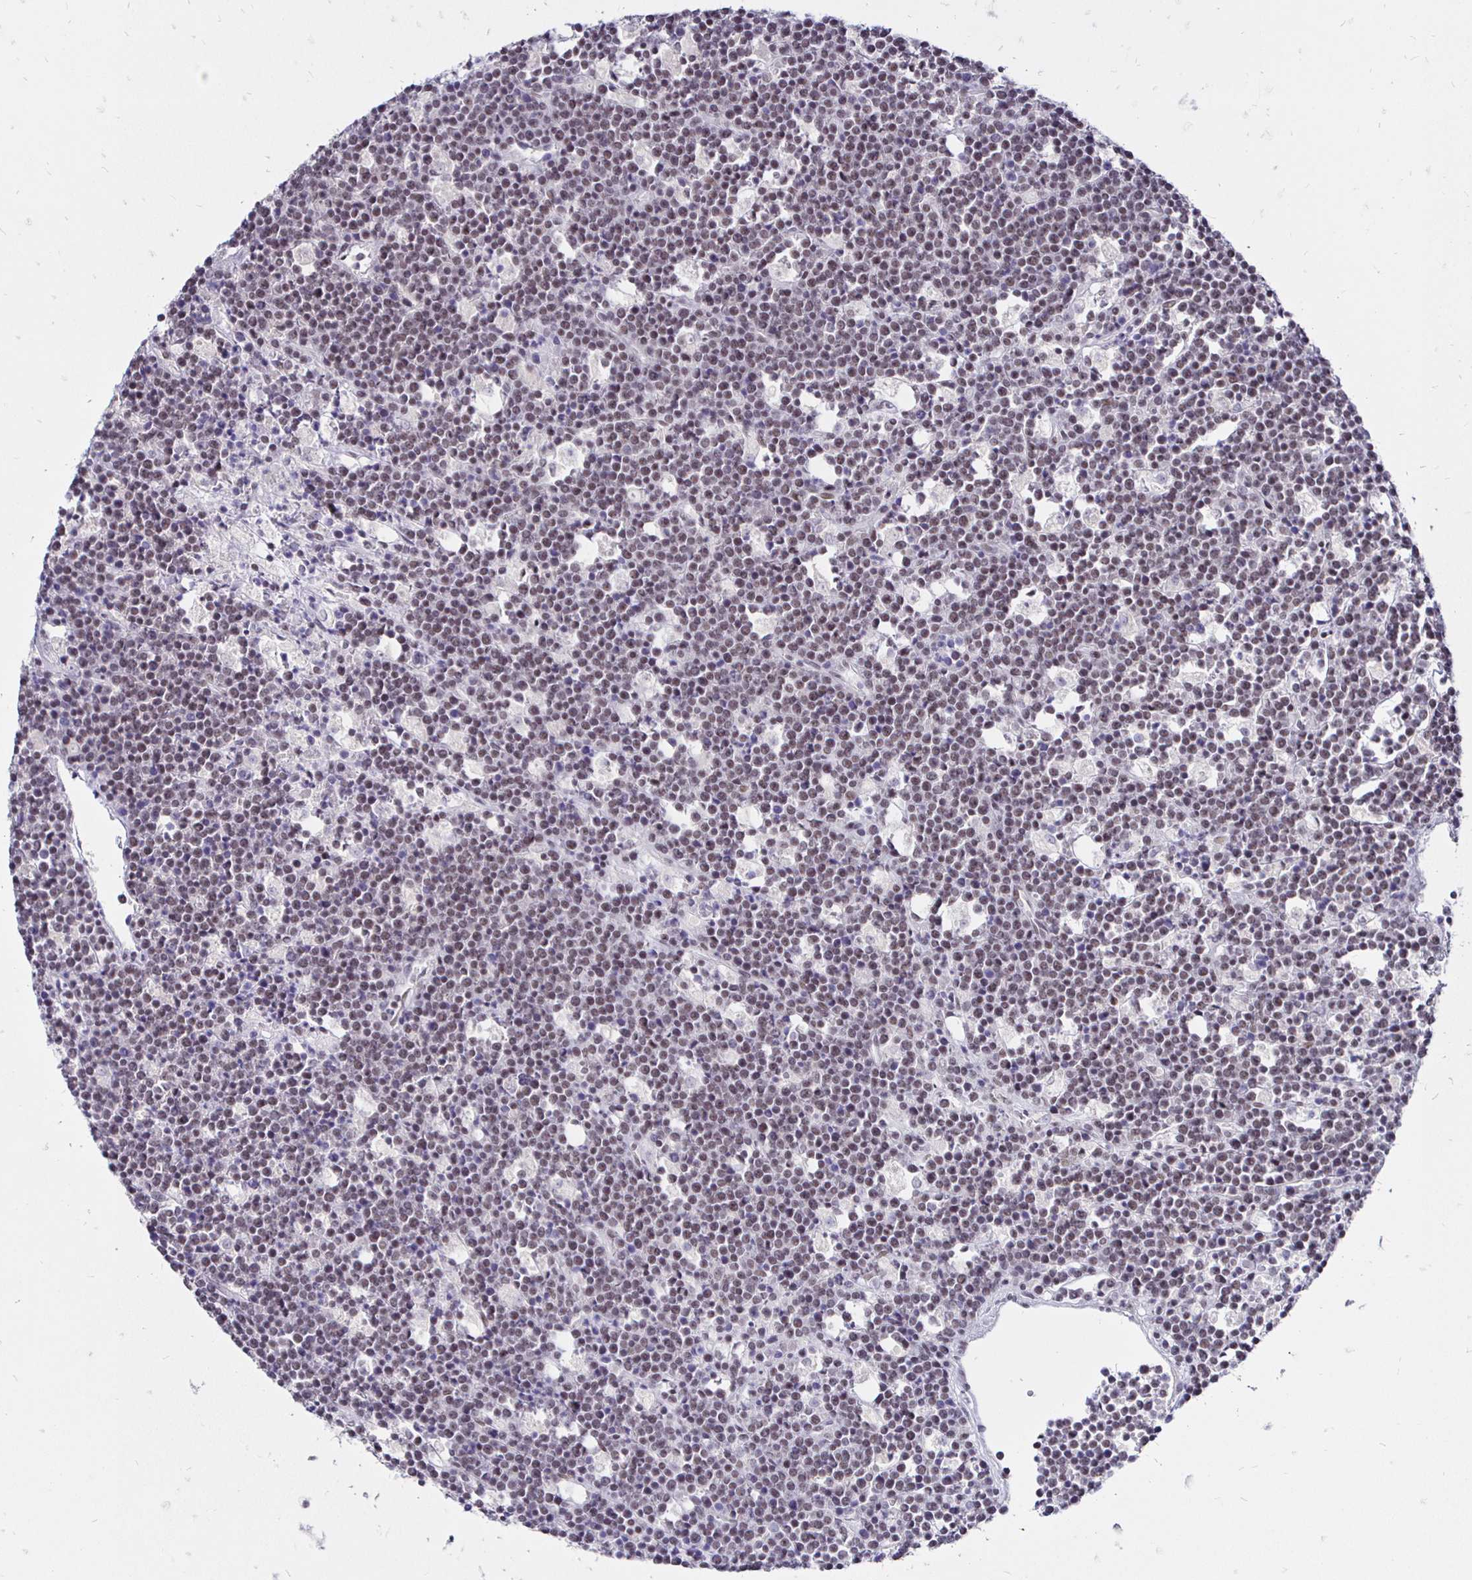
{"staining": {"intensity": "weak", "quantity": "25%-75%", "location": "nuclear"}, "tissue": "lymphoma", "cell_type": "Tumor cells", "image_type": "cancer", "snomed": [{"axis": "morphology", "description": "Malignant lymphoma, non-Hodgkin's type, High grade"}, {"axis": "topography", "description": "Ovary"}], "caption": "High-magnification brightfield microscopy of high-grade malignant lymphoma, non-Hodgkin's type stained with DAB (brown) and counterstained with hematoxylin (blue). tumor cells exhibit weak nuclear expression is present in approximately25%-75% of cells.", "gene": "SIN3A", "patient": {"sex": "female", "age": 56}}